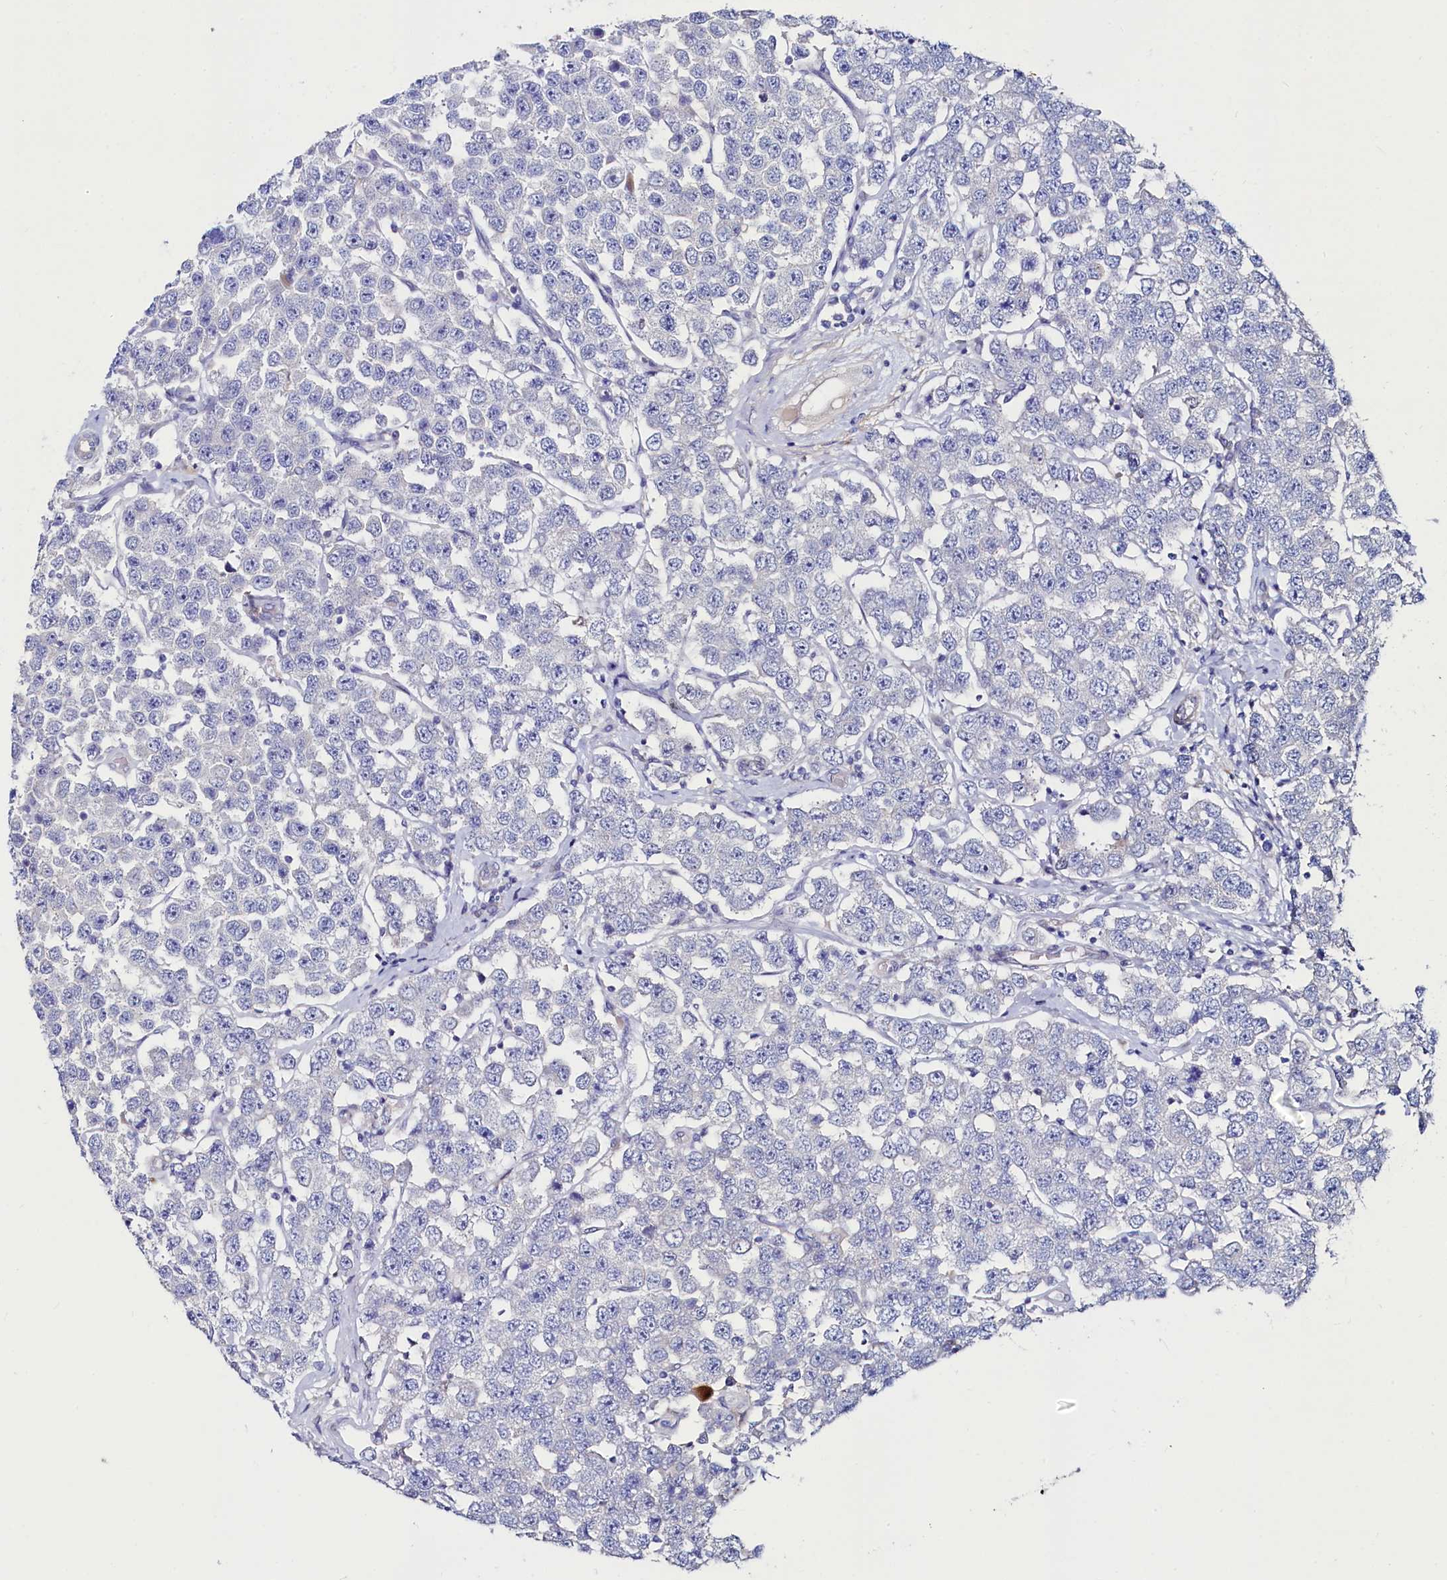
{"staining": {"intensity": "negative", "quantity": "none", "location": "none"}, "tissue": "testis cancer", "cell_type": "Tumor cells", "image_type": "cancer", "snomed": [{"axis": "morphology", "description": "Seminoma, NOS"}, {"axis": "topography", "description": "Testis"}], "caption": "Tumor cells are negative for brown protein staining in testis cancer (seminoma).", "gene": "ASTE1", "patient": {"sex": "male", "age": 28}}